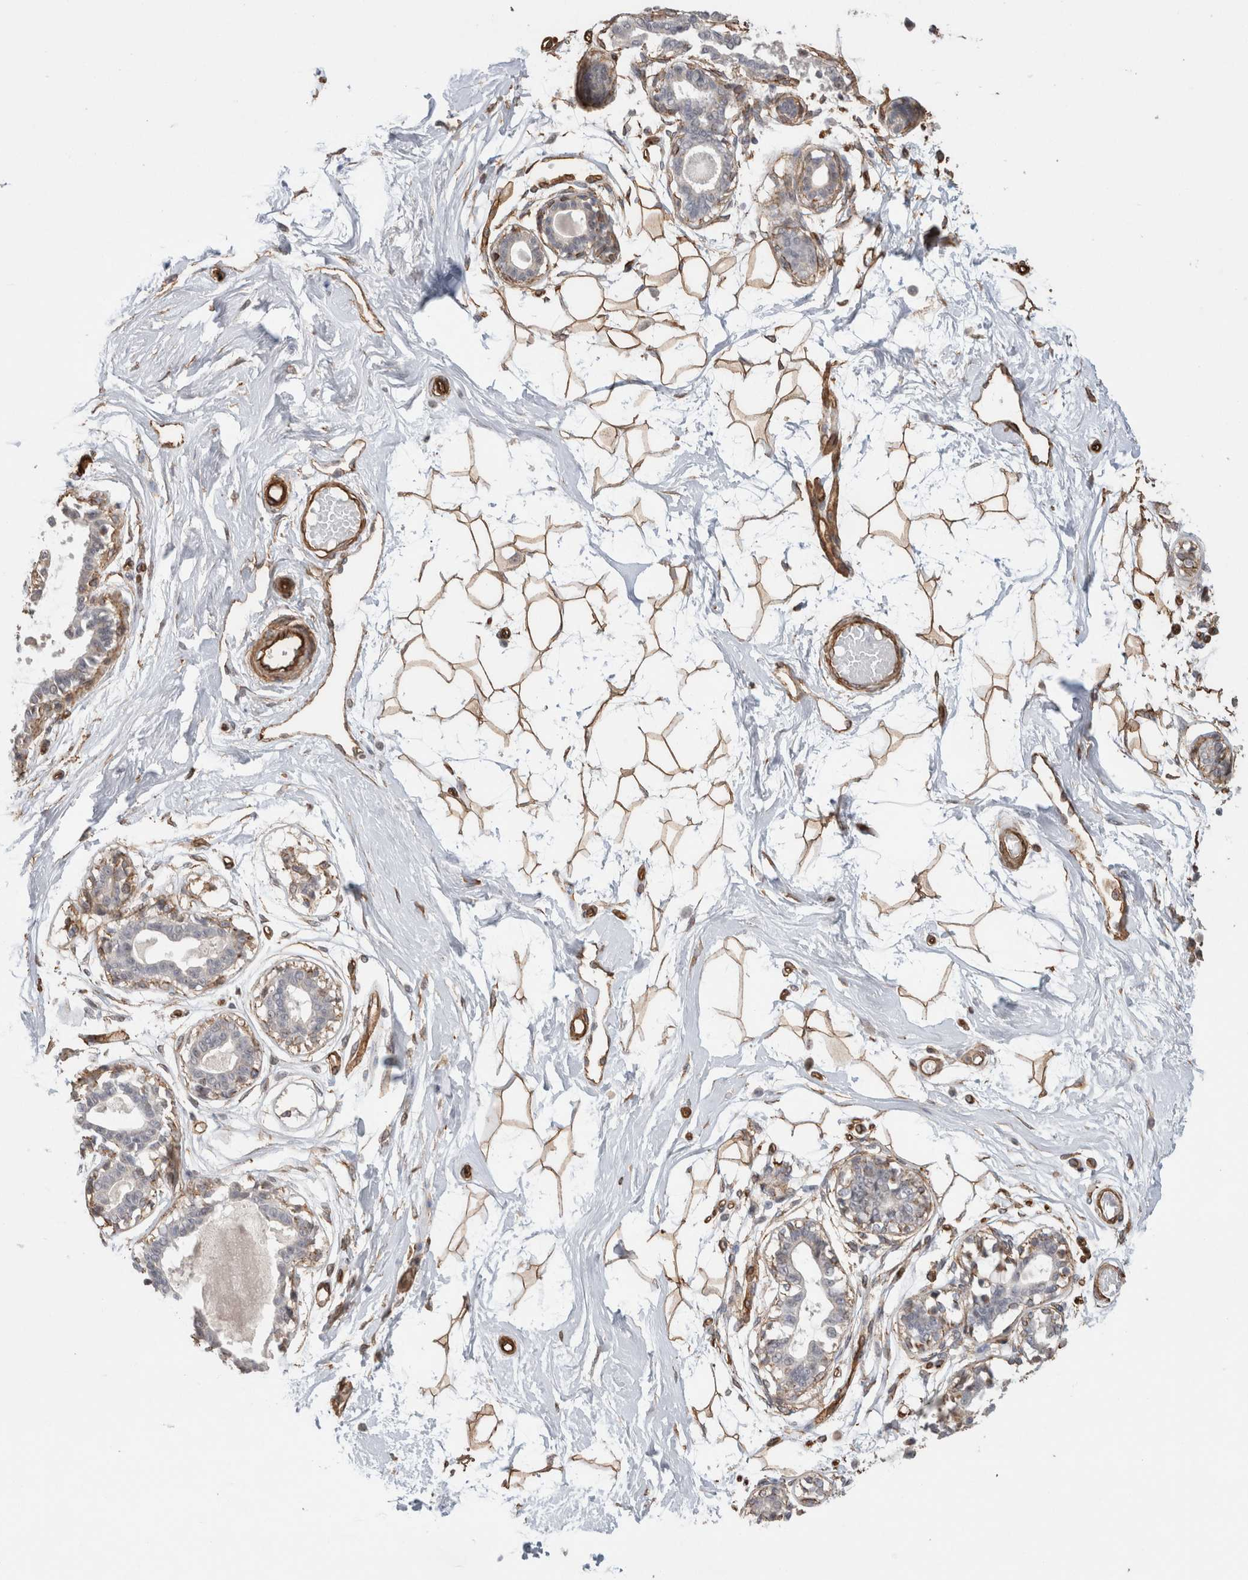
{"staining": {"intensity": "moderate", "quantity": ">75%", "location": "cytoplasmic/membranous"}, "tissue": "breast", "cell_type": "Adipocytes", "image_type": "normal", "snomed": [{"axis": "morphology", "description": "Normal tissue, NOS"}, {"axis": "topography", "description": "Breast"}], "caption": "Protein expression analysis of benign breast demonstrates moderate cytoplasmic/membranous staining in about >75% of adipocytes.", "gene": "CAAP1", "patient": {"sex": "female", "age": 45}}